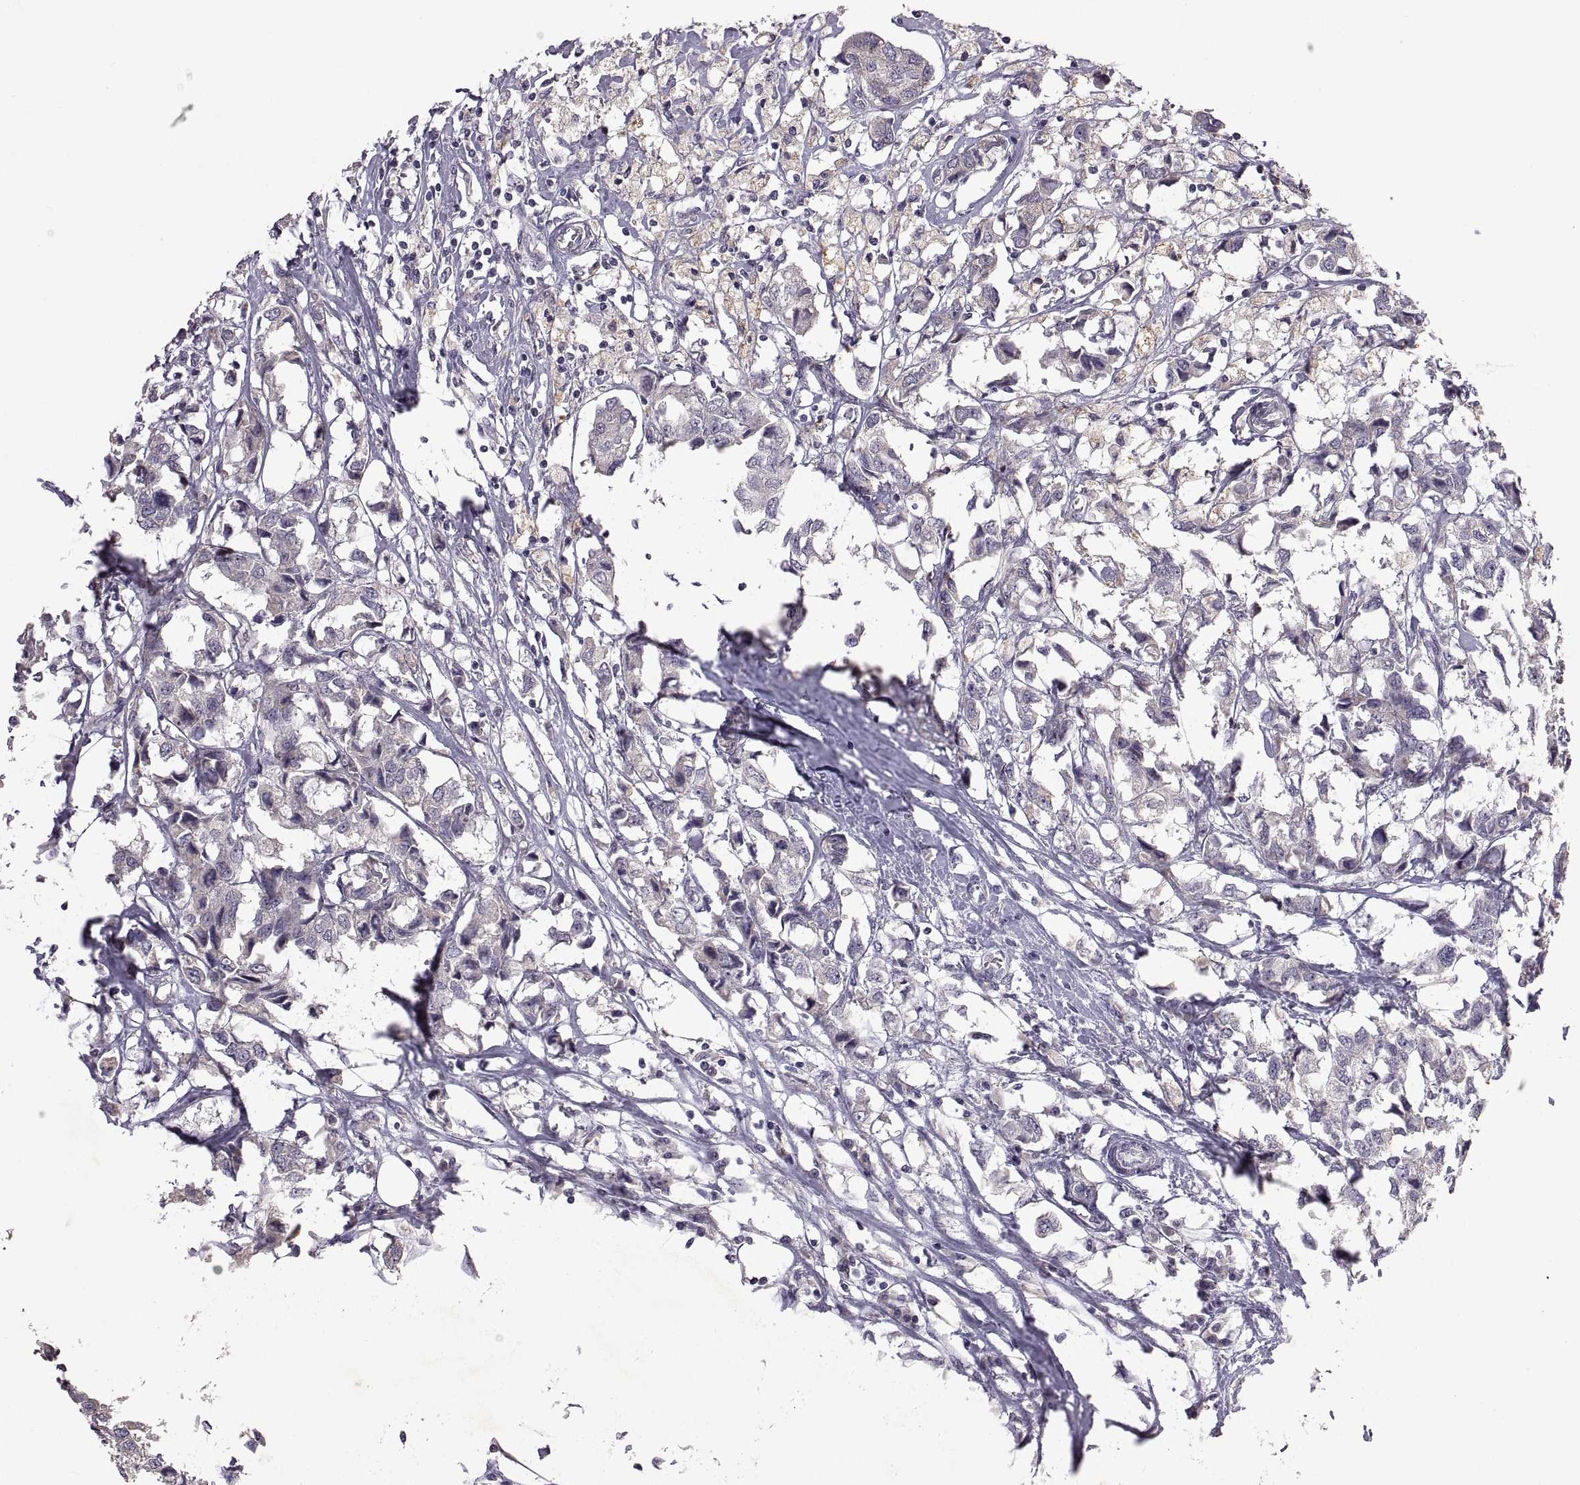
{"staining": {"intensity": "negative", "quantity": "none", "location": "none"}, "tissue": "breast cancer", "cell_type": "Tumor cells", "image_type": "cancer", "snomed": [{"axis": "morphology", "description": "Duct carcinoma"}, {"axis": "topography", "description": "Breast"}], "caption": "Immunohistochemistry histopathology image of neoplastic tissue: human breast infiltrating ductal carcinoma stained with DAB displays no significant protein staining in tumor cells.", "gene": "DEFB136", "patient": {"sex": "female", "age": 80}}